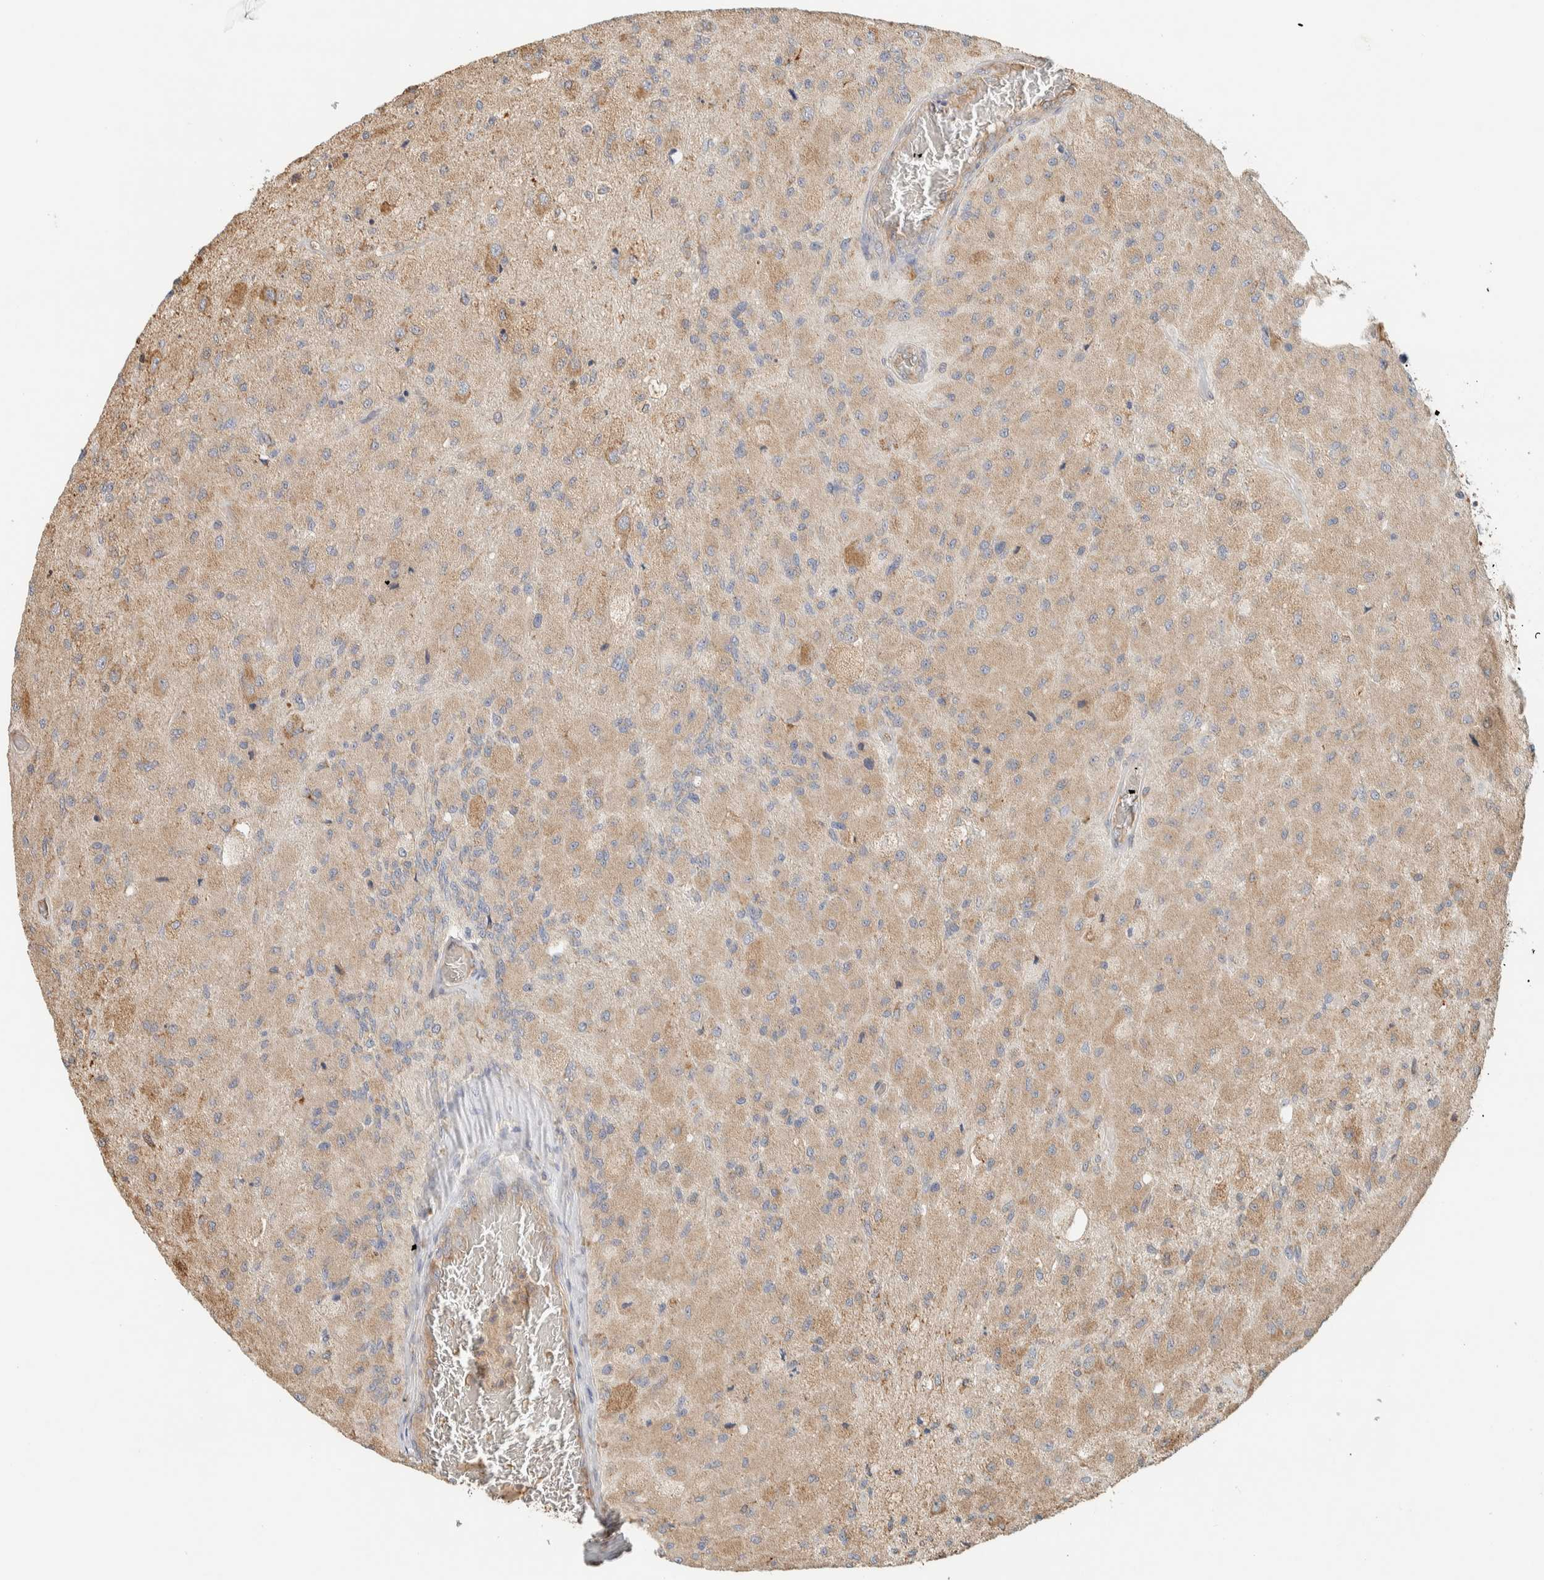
{"staining": {"intensity": "weak", "quantity": ">75%", "location": "cytoplasmic/membranous"}, "tissue": "glioma", "cell_type": "Tumor cells", "image_type": "cancer", "snomed": [{"axis": "morphology", "description": "Normal tissue, NOS"}, {"axis": "morphology", "description": "Glioma, malignant, High grade"}, {"axis": "topography", "description": "Cerebral cortex"}], "caption": "Brown immunohistochemical staining in malignant high-grade glioma demonstrates weak cytoplasmic/membranous staining in about >75% of tumor cells.", "gene": "RAB11FIP1", "patient": {"sex": "male", "age": 77}}